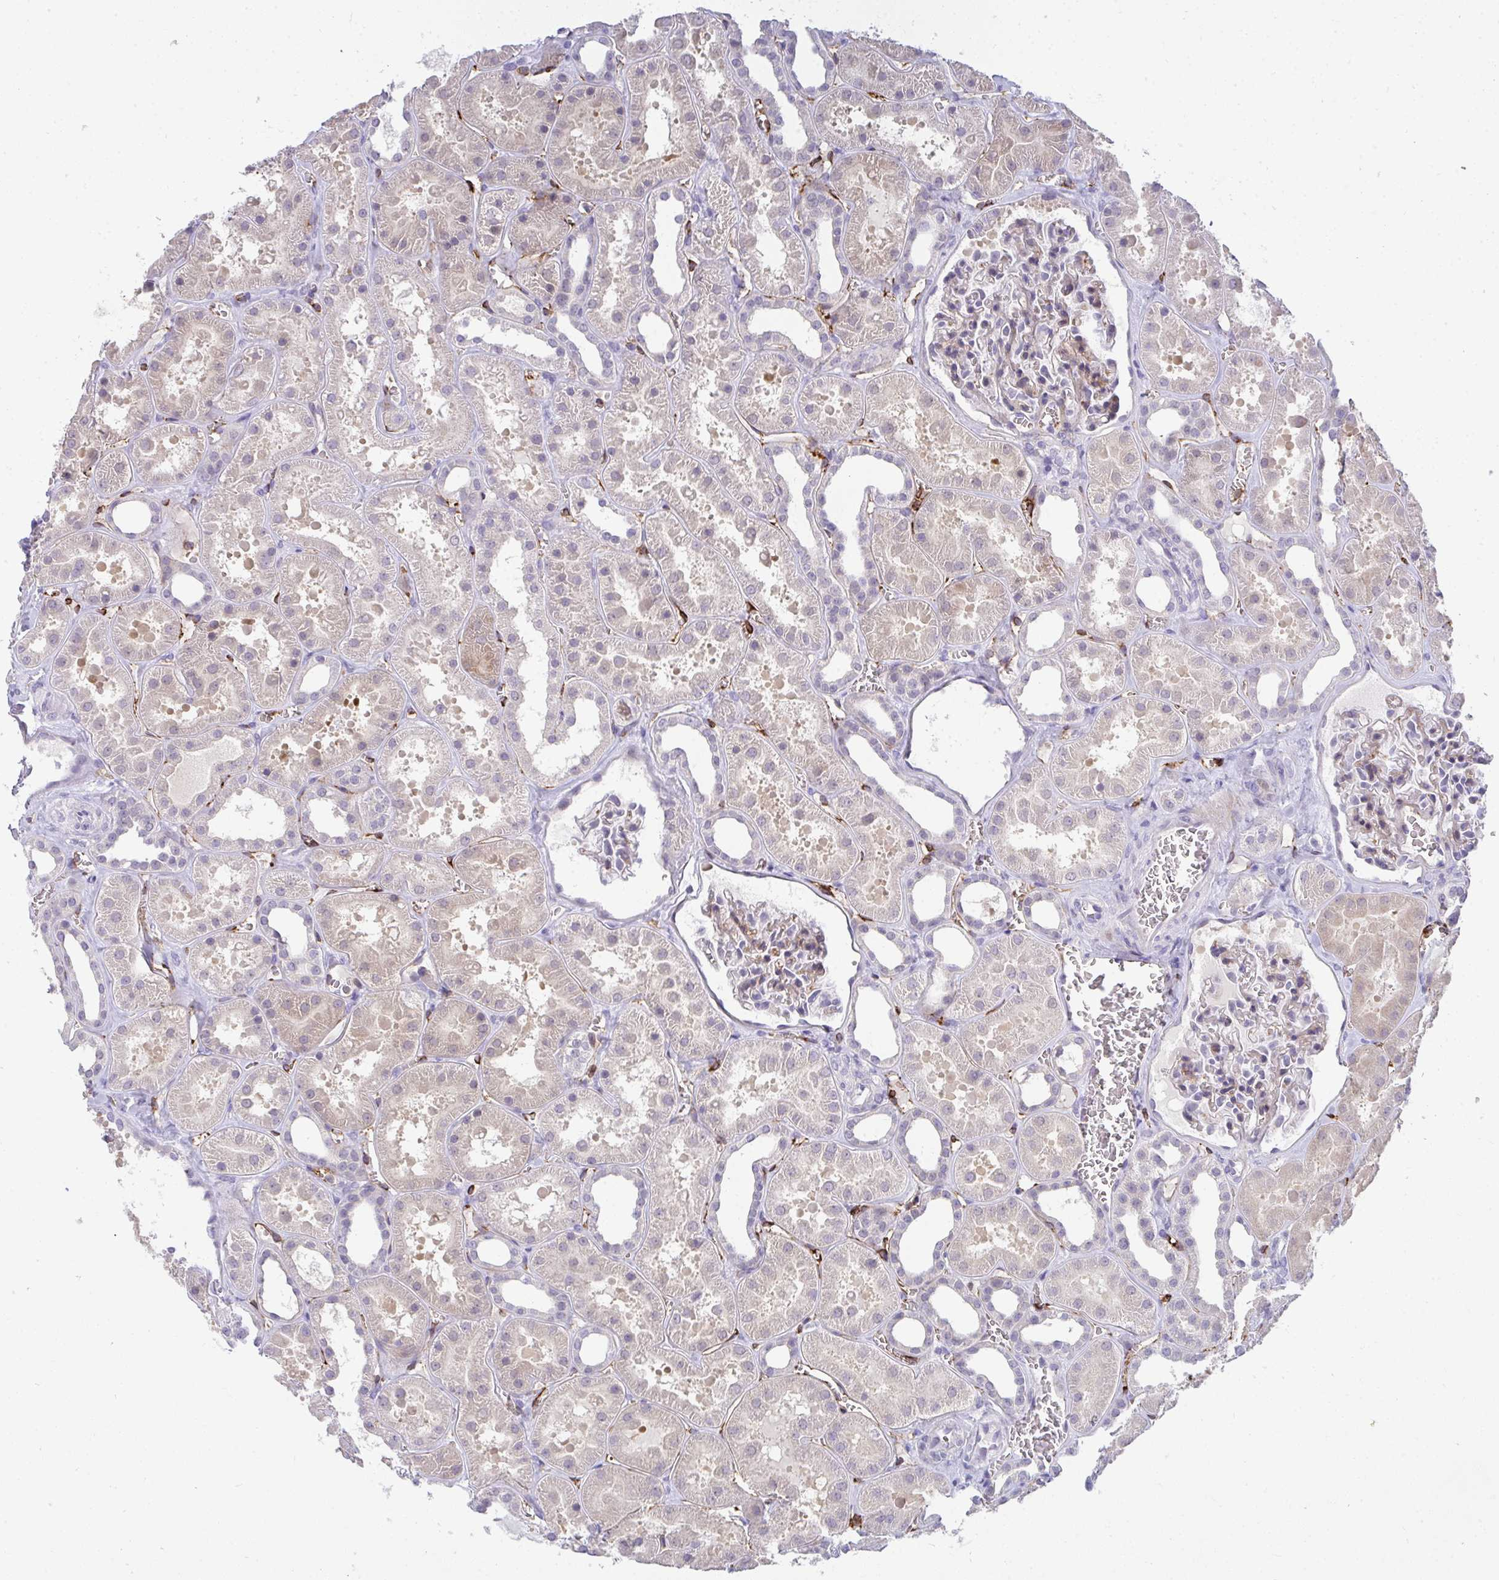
{"staining": {"intensity": "moderate", "quantity": "<25%", "location": "cytoplasmic/membranous"}, "tissue": "kidney", "cell_type": "Cells in glomeruli", "image_type": "normal", "snomed": [{"axis": "morphology", "description": "Normal tissue, NOS"}, {"axis": "topography", "description": "Kidney"}], "caption": "A high-resolution micrograph shows IHC staining of unremarkable kidney, which exhibits moderate cytoplasmic/membranous expression in about <25% of cells in glomeruli. The protein is shown in brown color, while the nuclei are stained blue.", "gene": "TMEM82", "patient": {"sex": "female", "age": 41}}